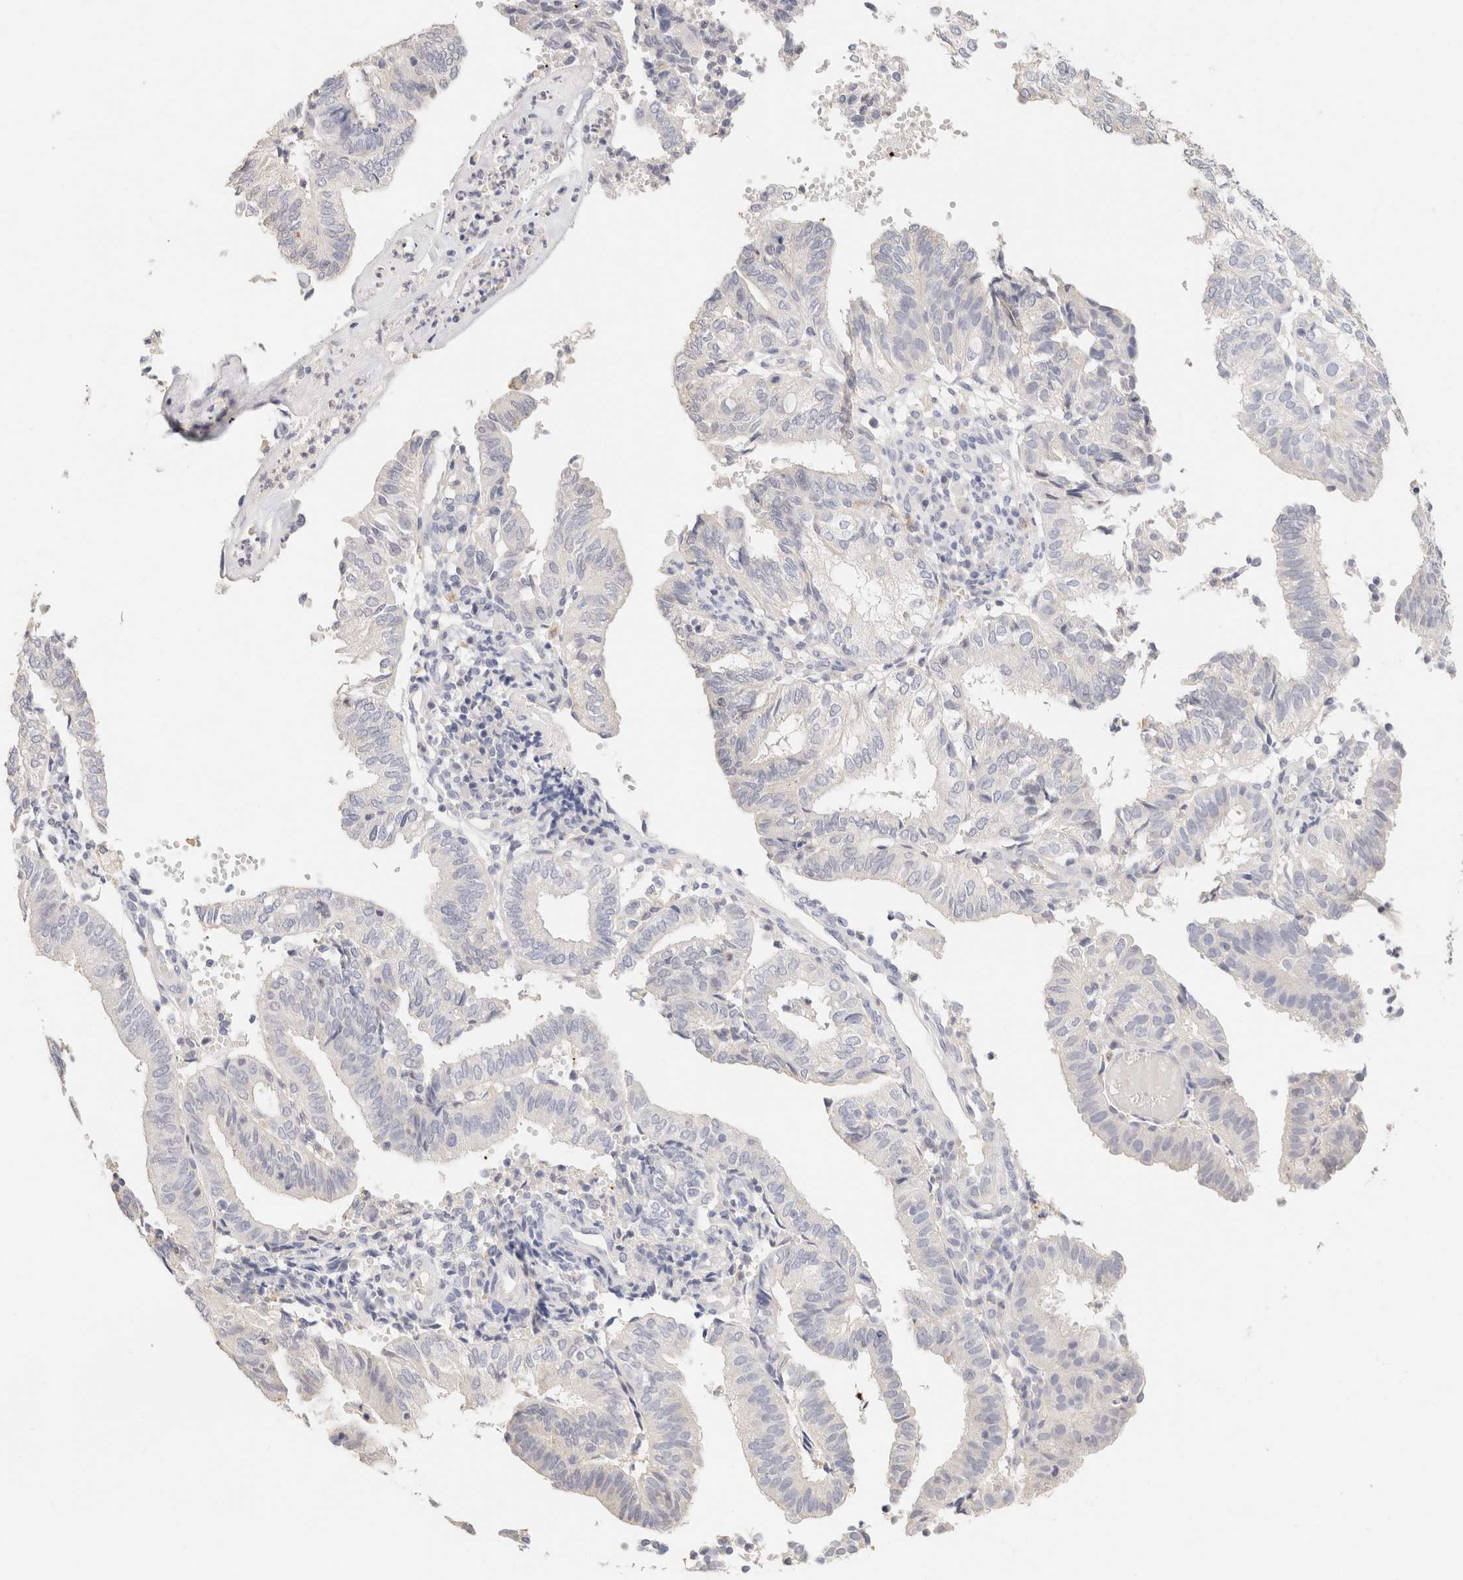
{"staining": {"intensity": "negative", "quantity": "none", "location": "none"}, "tissue": "endometrial cancer", "cell_type": "Tumor cells", "image_type": "cancer", "snomed": [{"axis": "morphology", "description": "Adenocarcinoma, NOS"}, {"axis": "topography", "description": "Uterus"}], "caption": "Tumor cells are negative for protein expression in human adenocarcinoma (endometrial).", "gene": "SCGB2A2", "patient": {"sex": "female", "age": 60}}